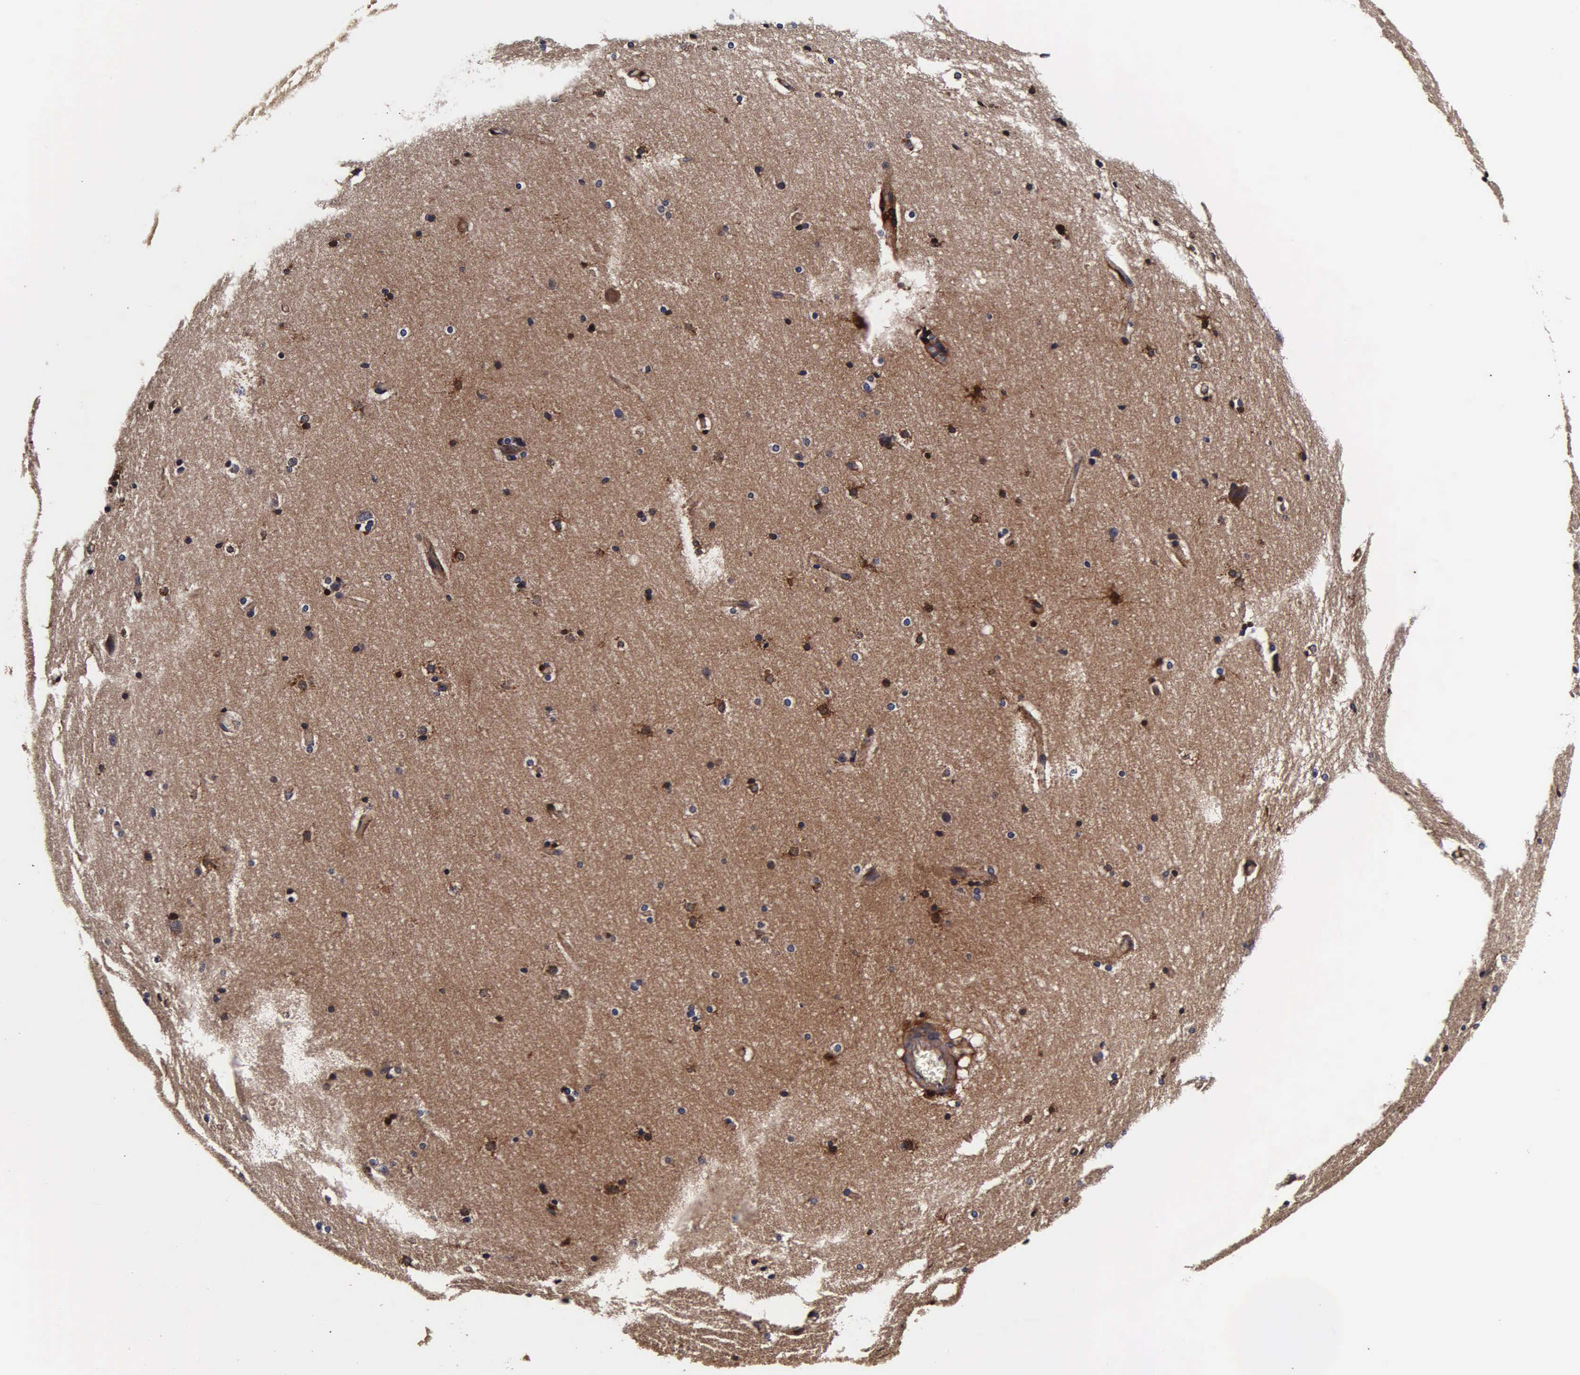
{"staining": {"intensity": "strong", "quantity": ">75%", "location": "cytoplasmic/membranous"}, "tissue": "cerebral cortex", "cell_type": "Endothelial cells", "image_type": "normal", "snomed": [{"axis": "morphology", "description": "Normal tissue, NOS"}, {"axis": "topography", "description": "Cerebral cortex"}, {"axis": "topography", "description": "Hippocampus"}], "caption": "Immunohistochemistry histopathology image of benign cerebral cortex stained for a protein (brown), which demonstrates high levels of strong cytoplasmic/membranous expression in about >75% of endothelial cells.", "gene": "CST3", "patient": {"sex": "female", "age": 19}}